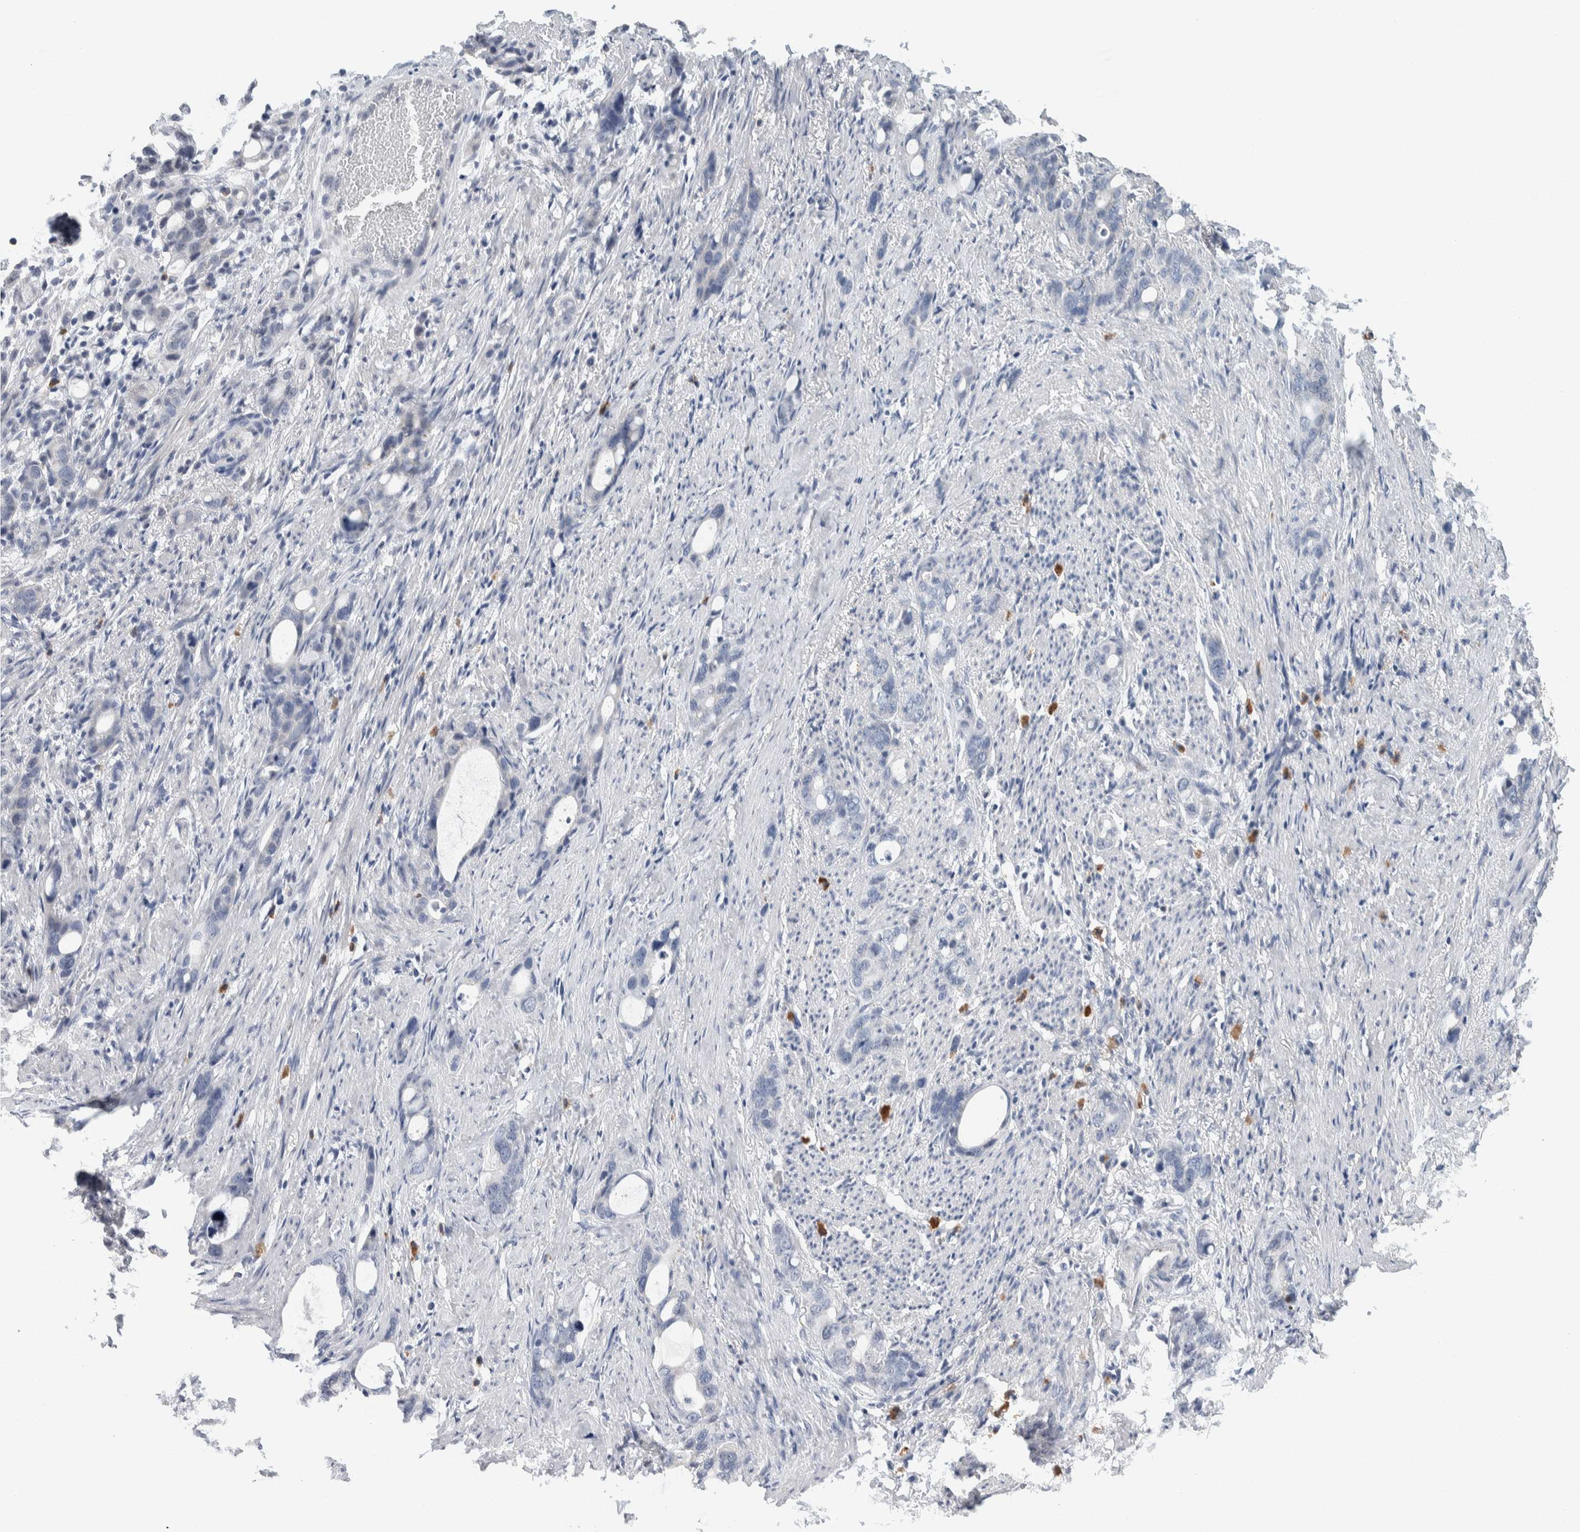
{"staining": {"intensity": "negative", "quantity": "none", "location": "none"}, "tissue": "stomach cancer", "cell_type": "Tumor cells", "image_type": "cancer", "snomed": [{"axis": "morphology", "description": "Adenocarcinoma, NOS"}, {"axis": "topography", "description": "Stomach"}], "caption": "The image exhibits no staining of tumor cells in stomach cancer.", "gene": "SCN2A", "patient": {"sex": "female", "age": 75}}